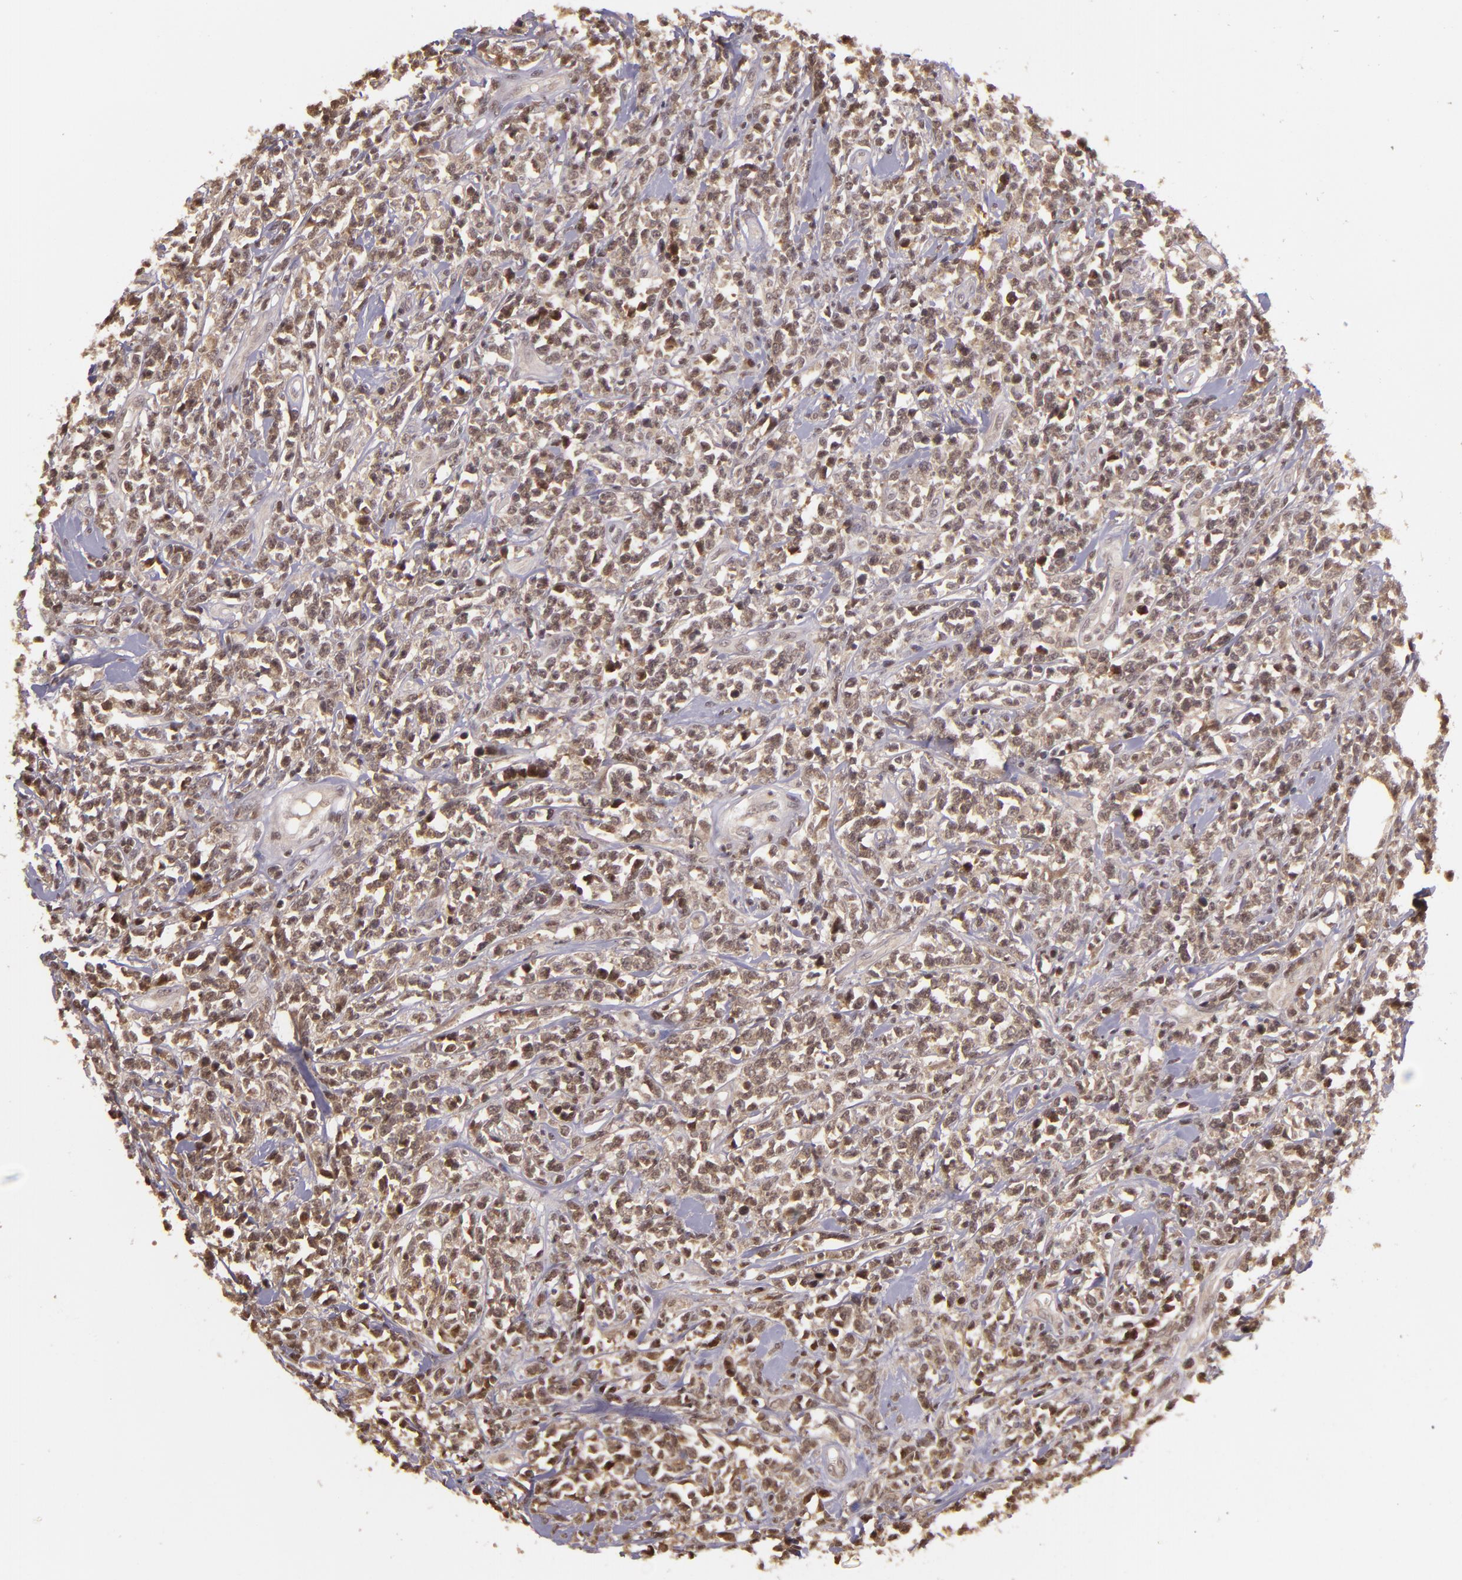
{"staining": {"intensity": "weak", "quantity": ">75%", "location": "nuclear"}, "tissue": "lymphoma", "cell_type": "Tumor cells", "image_type": "cancer", "snomed": [{"axis": "morphology", "description": "Malignant lymphoma, non-Hodgkin's type, High grade"}, {"axis": "topography", "description": "Colon"}], "caption": "Lymphoma stained with DAB immunohistochemistry exhibits low levels of weak nuclear expression in about >75% of tumor cells. (brown staining indicates protein expression, while blue staining denotes nuclei).", "gene": "TXNRD2", "patient": {"sex": "male", "age": 82}}